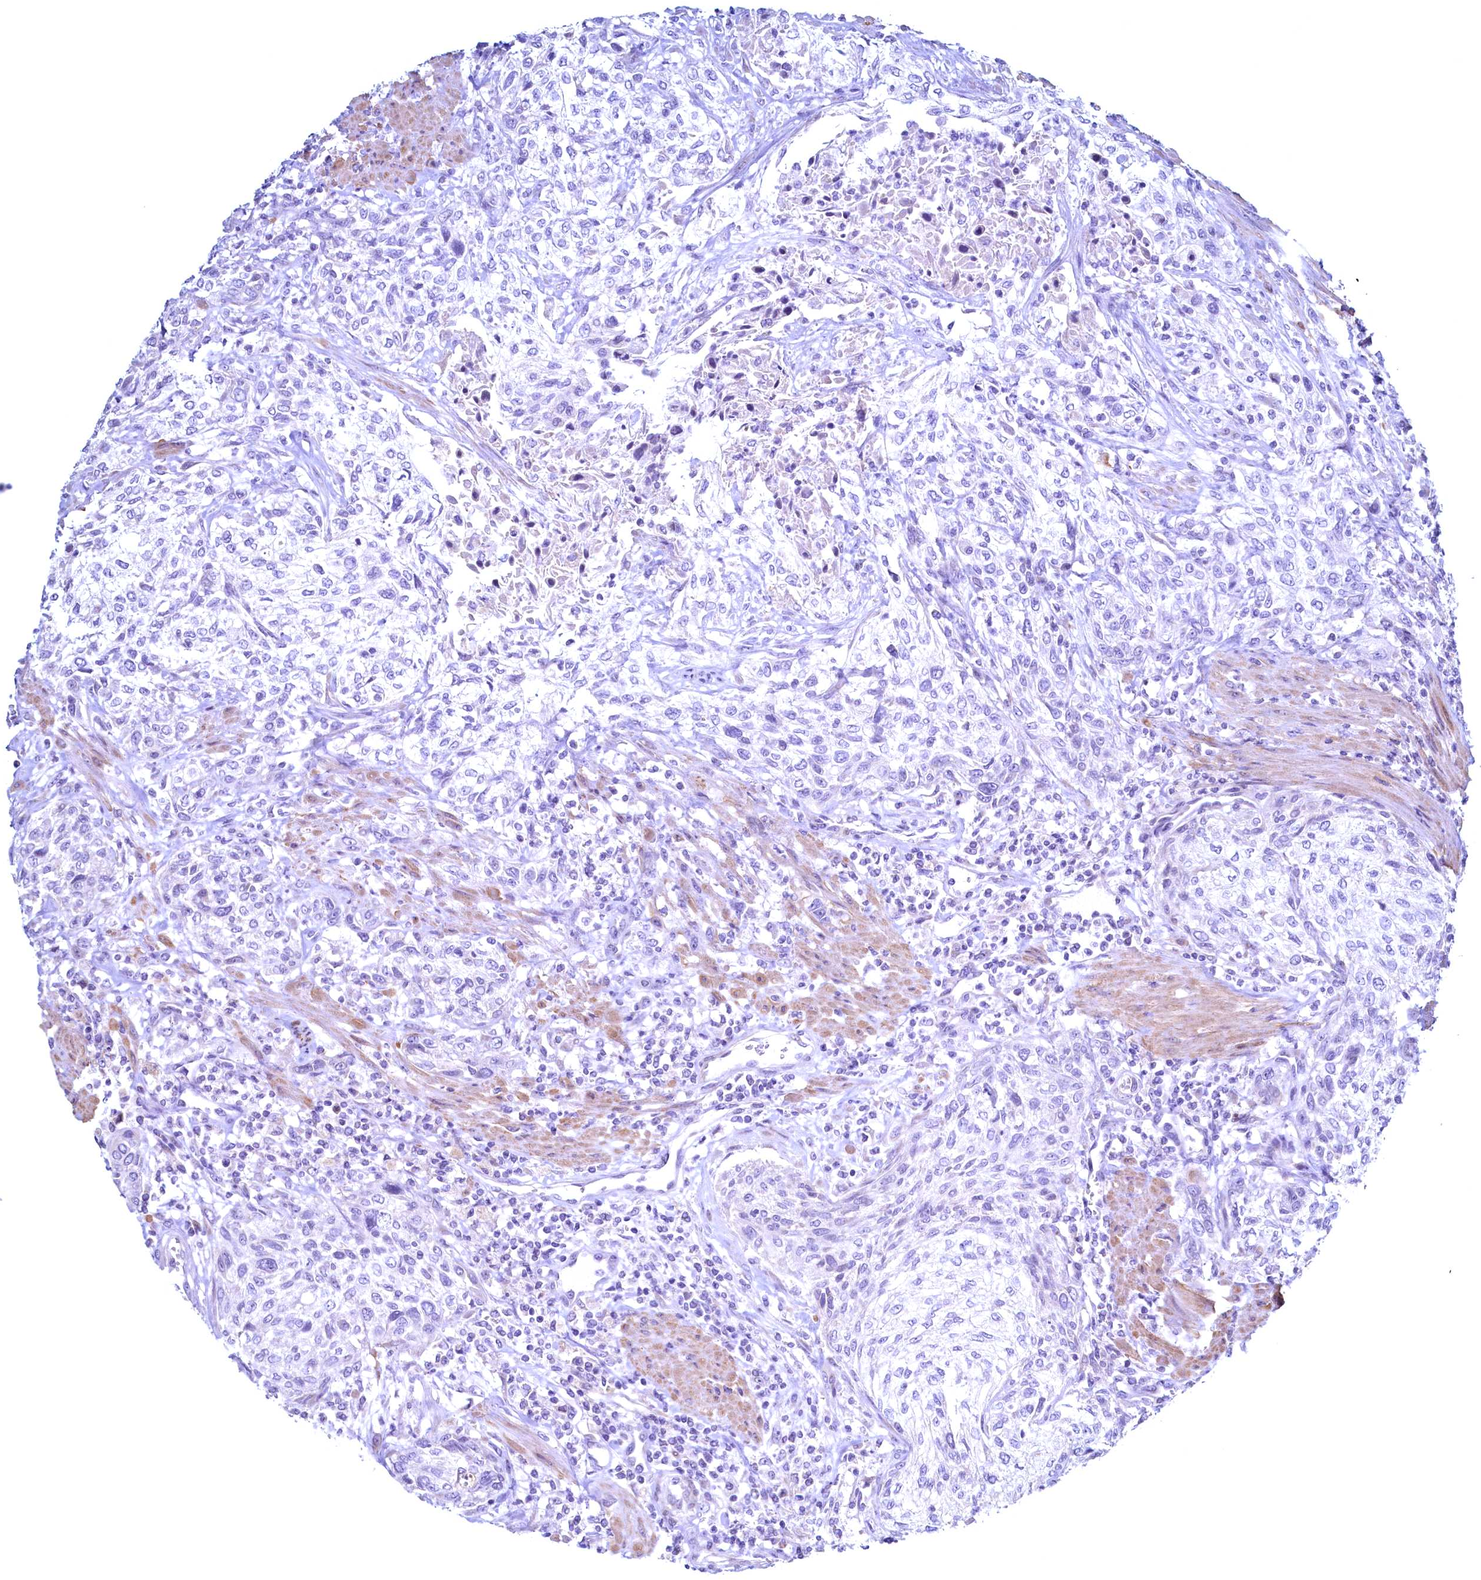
{"staining": {"intensity": "negative", "quantity": "none", "location": "none"}, "tissue": "urothelial cancer", "cell_type": "Tumor cells", "image_type": "cancer", "snomed": [{"axis": "morphology", "description": "Normal tissue, NOS"}, {"axis": "morphology", "description": "Urothelial carcinoma, NOS"}, {"axis": "topography", "description": "Urinary bladder"}, {"axis": "topography", "description": "Peripheral nerve tissue"}], "caption": "This micrograph is of transitional cell carcinoma stained with immunohistochemistry (IHC) to label a protein in brown with the nuclei are counter-stained blue. There is no expression in tumor cells. Brightfield microscopy of IHC stained with DAB (brown) and hematoxylin (blue), captured at high magnification.", "gene": "MAP1LC3A", "patient": {"sex": "male", "age": 35}}